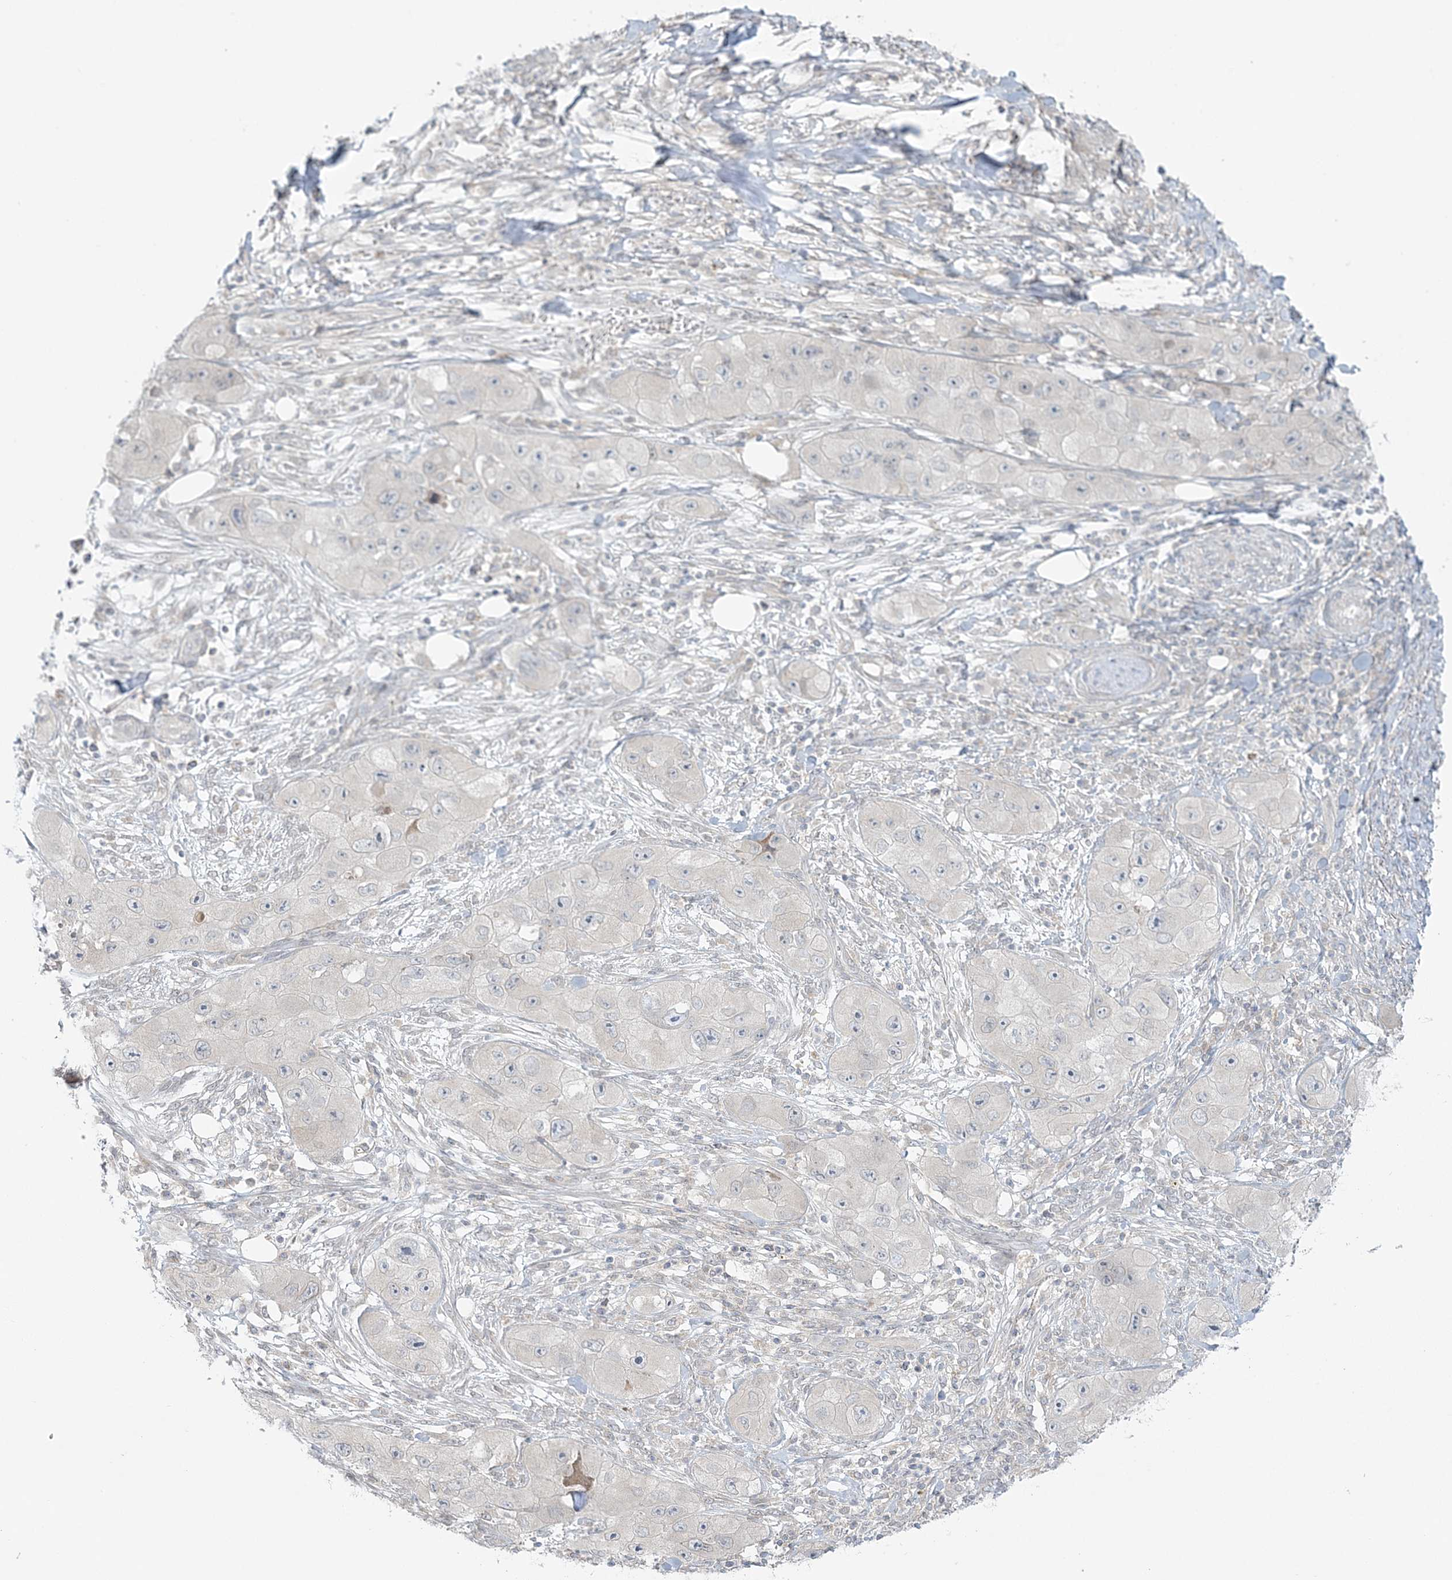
{"staining": {"intensity": "negative", "quantity": "none", "location": "none"}, "tissue": "skin cancer", "cell_type": "Tumor cells", "image_type": "cancer", "snomed": [{"axis": "morphology", "description": "Squamous cell carcinoma, NOS"}, {"axis": "topography", "description": "Skin"}, {"axis": "topography", "description": "Subcutis"}], "caption": "IHC histopathology image of skin squamous cell carcinoma stained for a protein (brown), which reveals no expression in tumor cells.", "gene": "BLTP3A", "patient": {"sex": "male", "age": 73}}